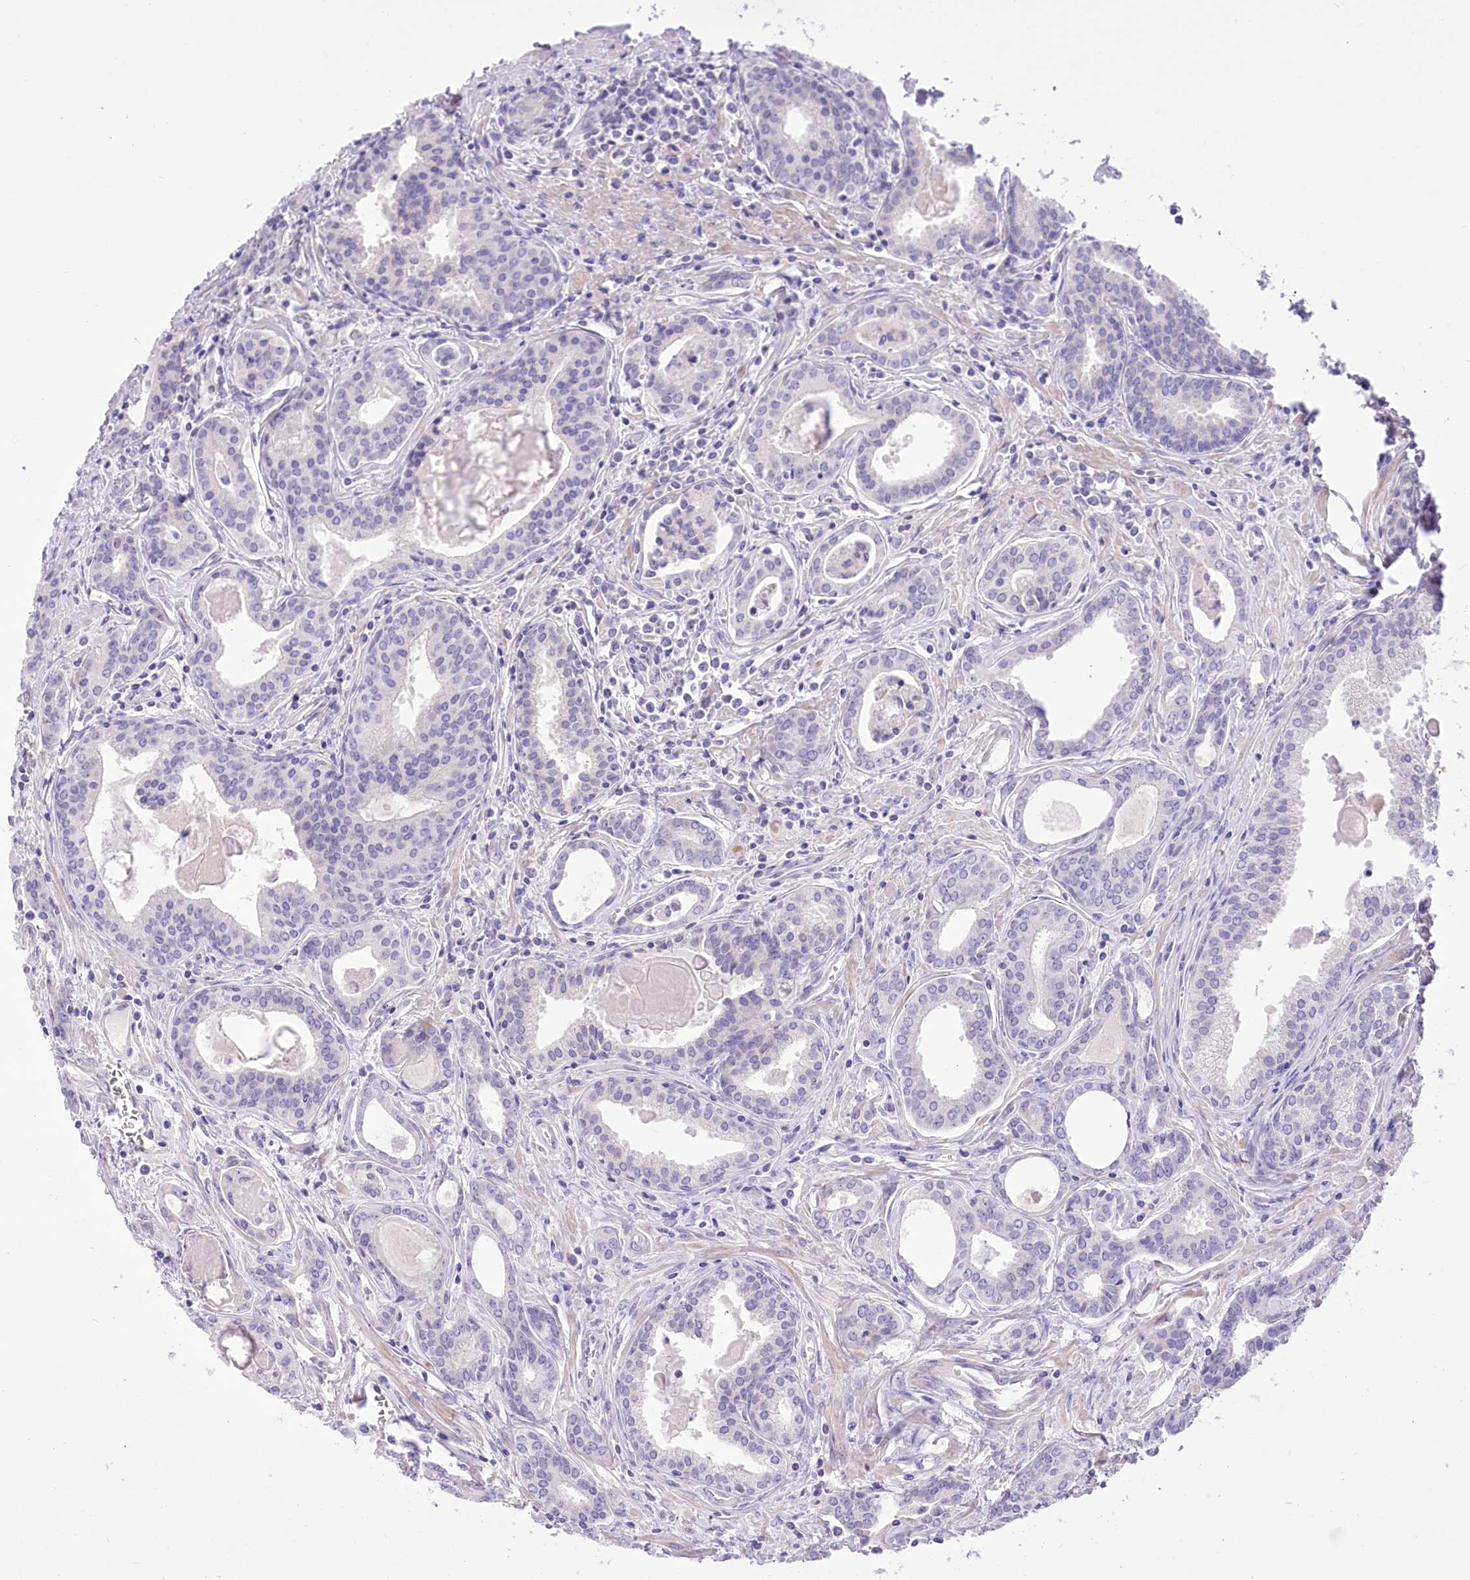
{"staining": {"intensity": "negative", "quantity": "none", "location": "none"}, "tissue": "prostate cancer", "cell_type": "Tumor cells", "image_type": "cancer", "snomed": [{"axis": "morphology", "description": "Adenocarcinoma, High grade"}, {"axis": "topography", "description": "Prostate"}], "caption": "The image reveals no staining of tumor cells in prostate cancer (adenocarcinoma (high-grade)).", "gene": "HELT", "patient": {"sex": "male", "age": 68}}